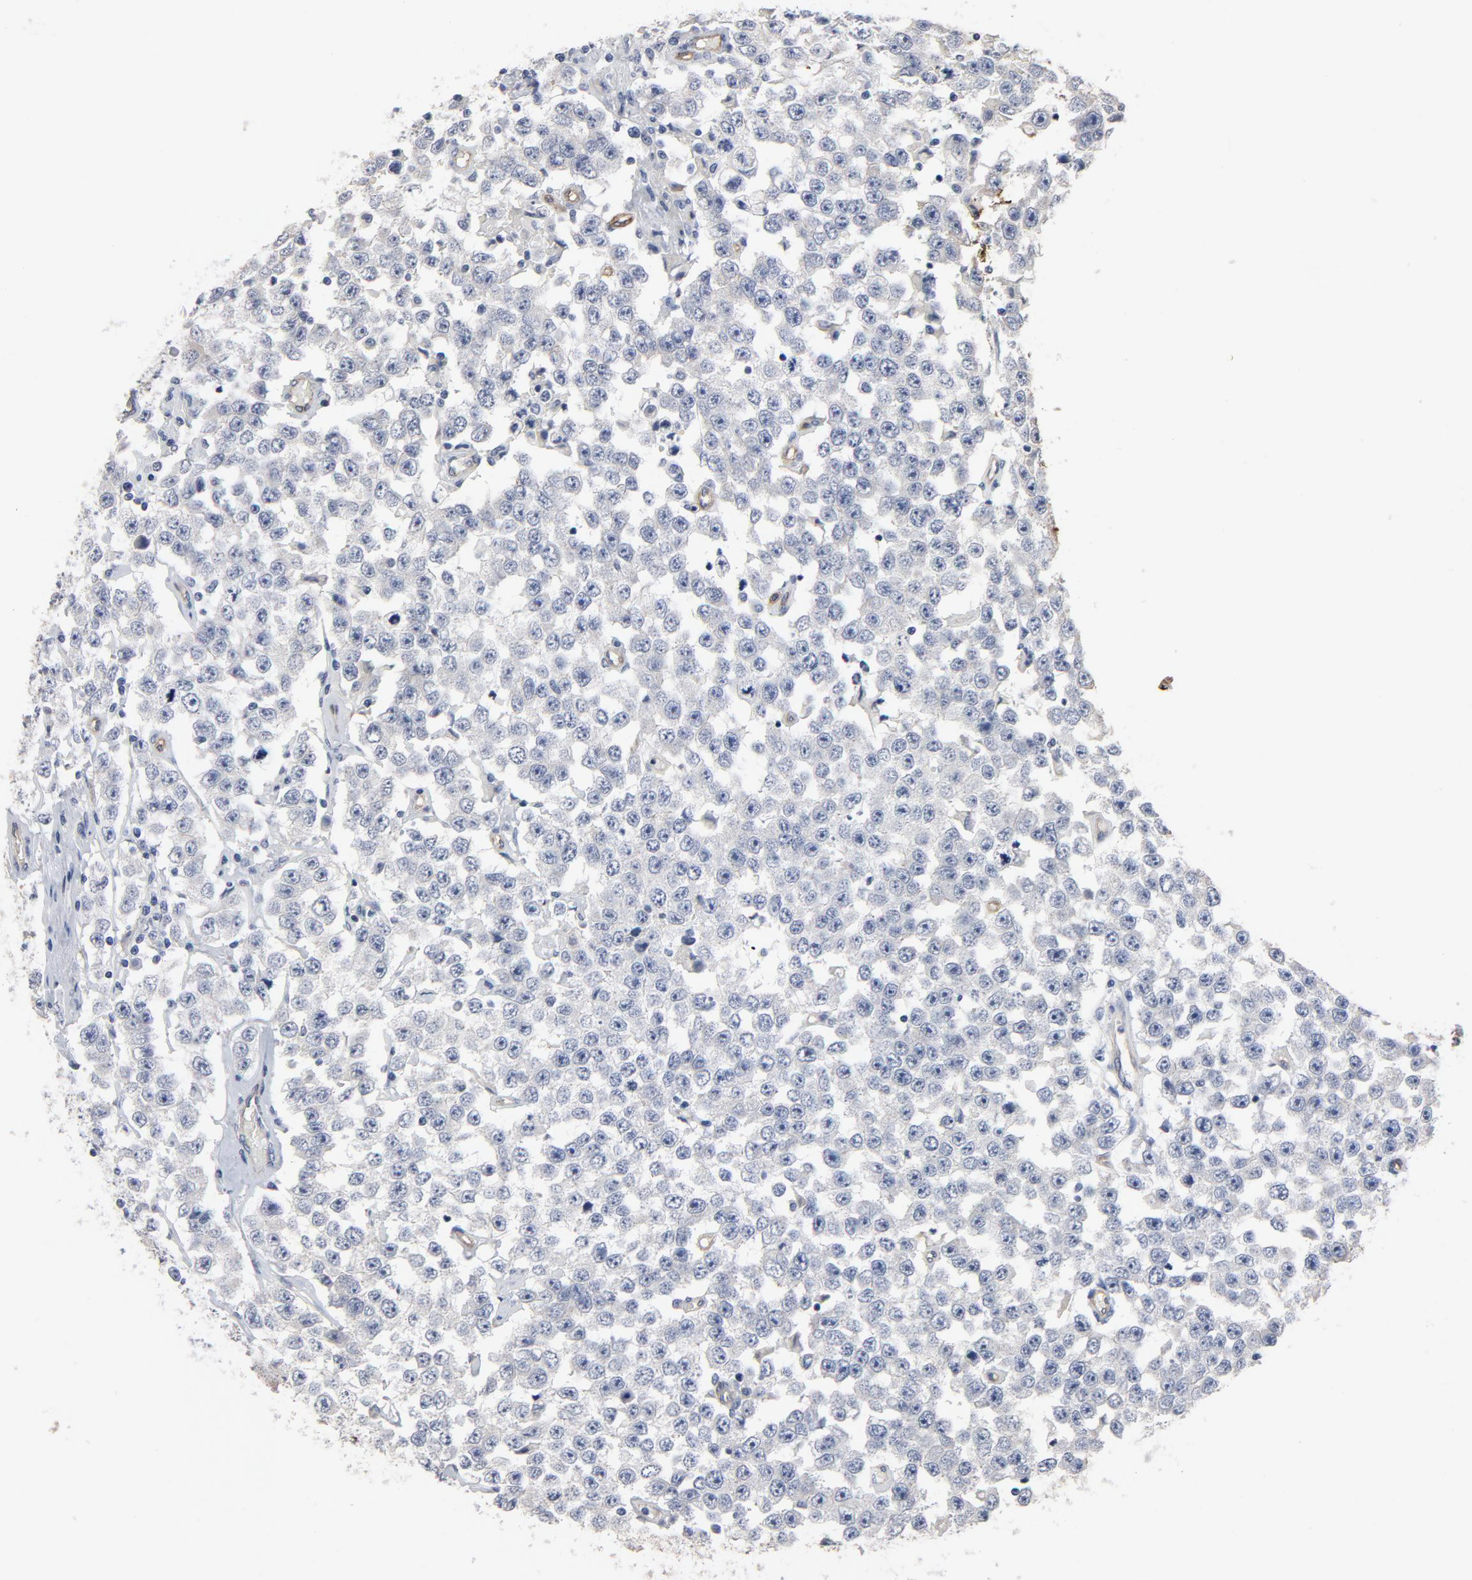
{"staining": {"intensity": "negative", "quantity": "none", "location": "none"}, "tissue": "testis cancer", "cell_type": "Tumor cells", "image_type": "cancer", "snomed": [{"axis": "morphology", "description": "Seminoma, NOS"}, {"axis": "topography", "description": "Testis"}], "caption": "There is no significant staining in tumor cells of testis cancer (seminoma). The staining is performed using DAB brown chromogen with nuclei counter-stained in using hematoxylin.", "gene": "KDR", "patient": {"sex": "male", "age": 52}}